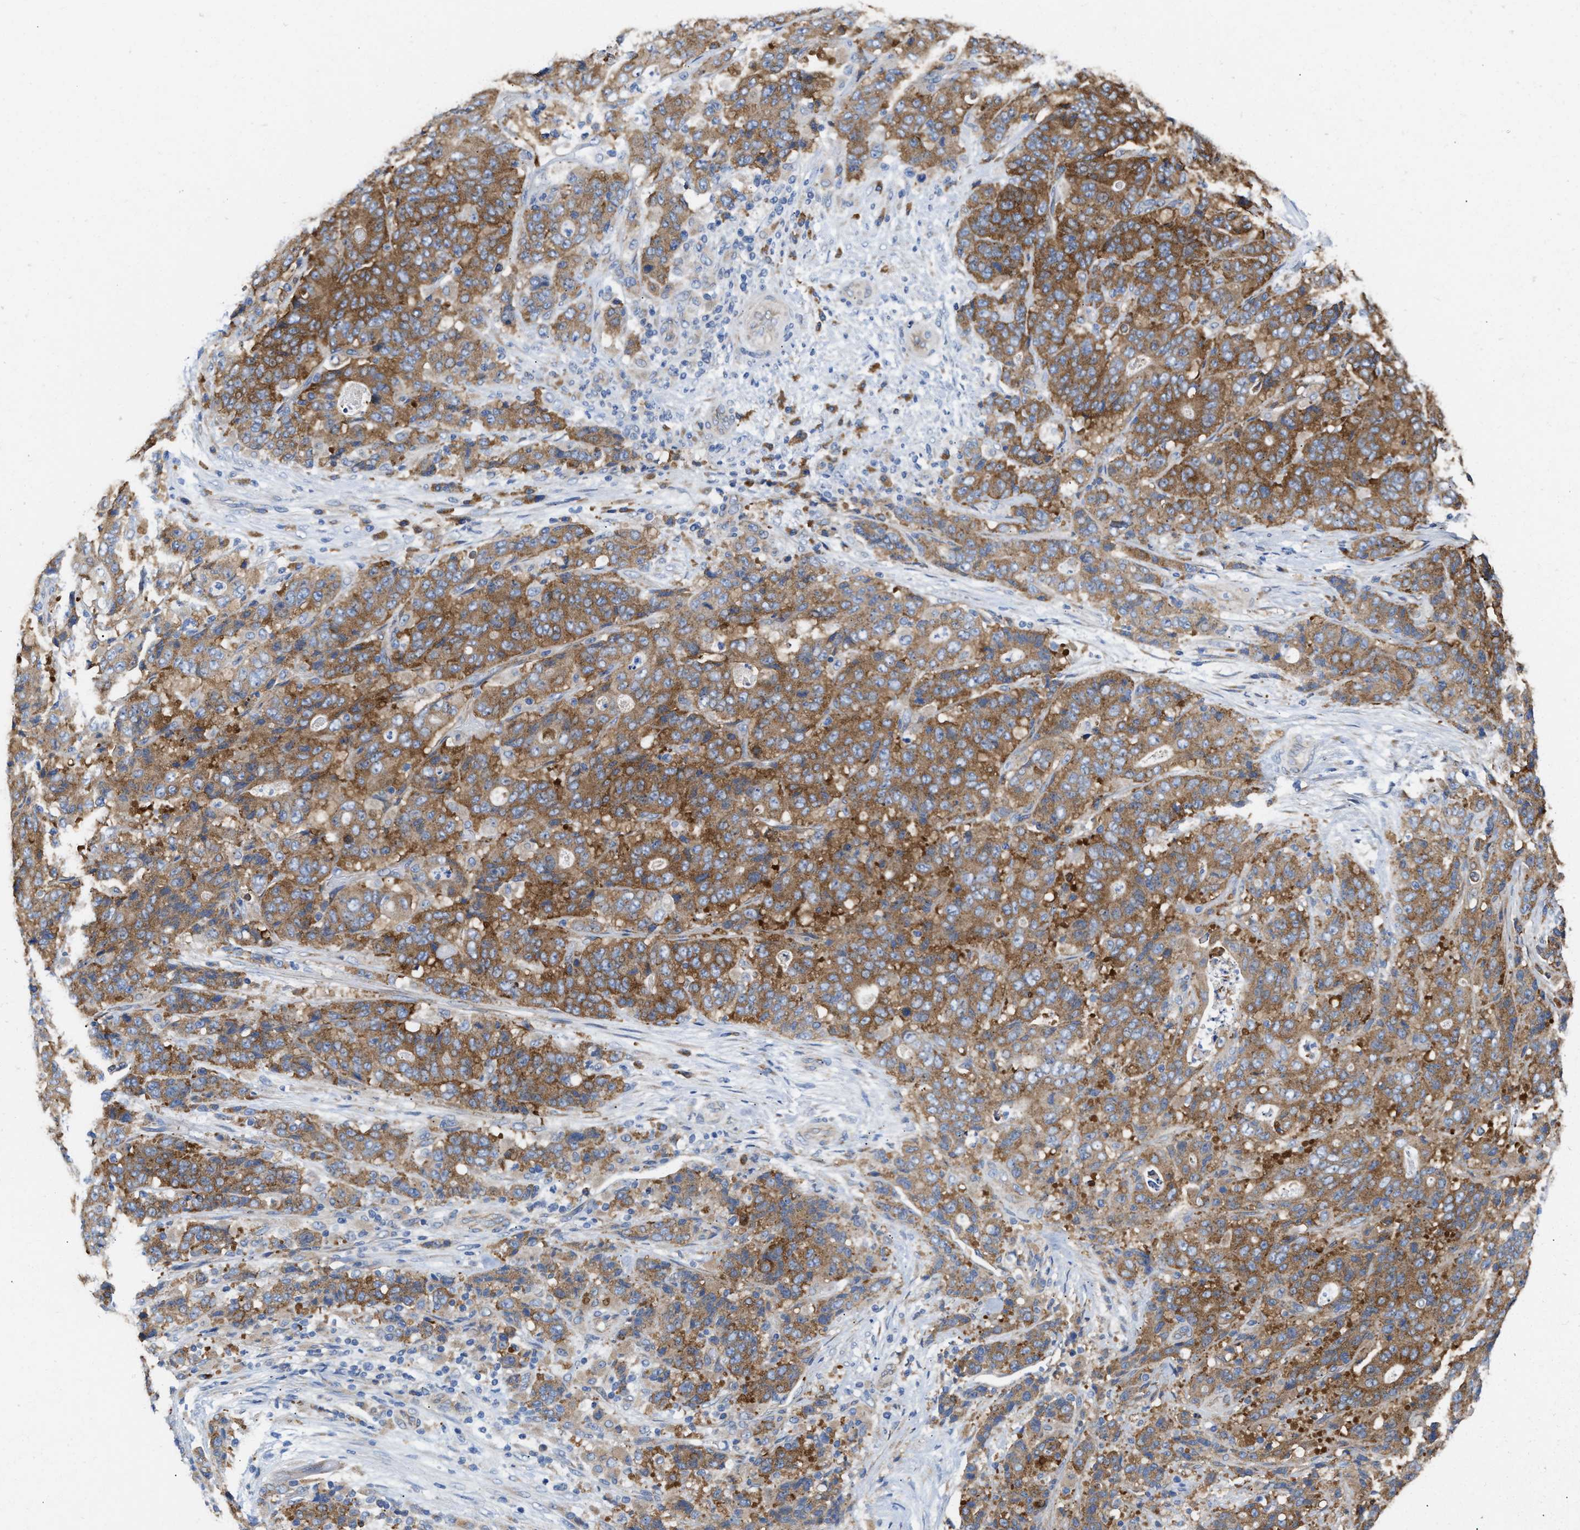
{"staining": {"intensity": "moderate", "quantity": ">75%", "location": "cytoplasmic/membranous"}, "tissue": "stomach cancer", "cell_type": "Tumor cells", "image_type": "cancer", "snomed": [{"axis": "morphology", "description": "Adenocarcinoma, NOS"}, {"axis": "topography", "description": "Stomach"}], "caption": "Stomach adenocarcinoma tissue exhibits moderate cytoplasmic/membranous positivity in about >75% of tumor cells, visualized by immunohistochemistry. (DAB = brown stain, brightfield microscopy at high magnification).", "gene": "PPP1R15A", "patient": {"sex": "female", "age": 73}}